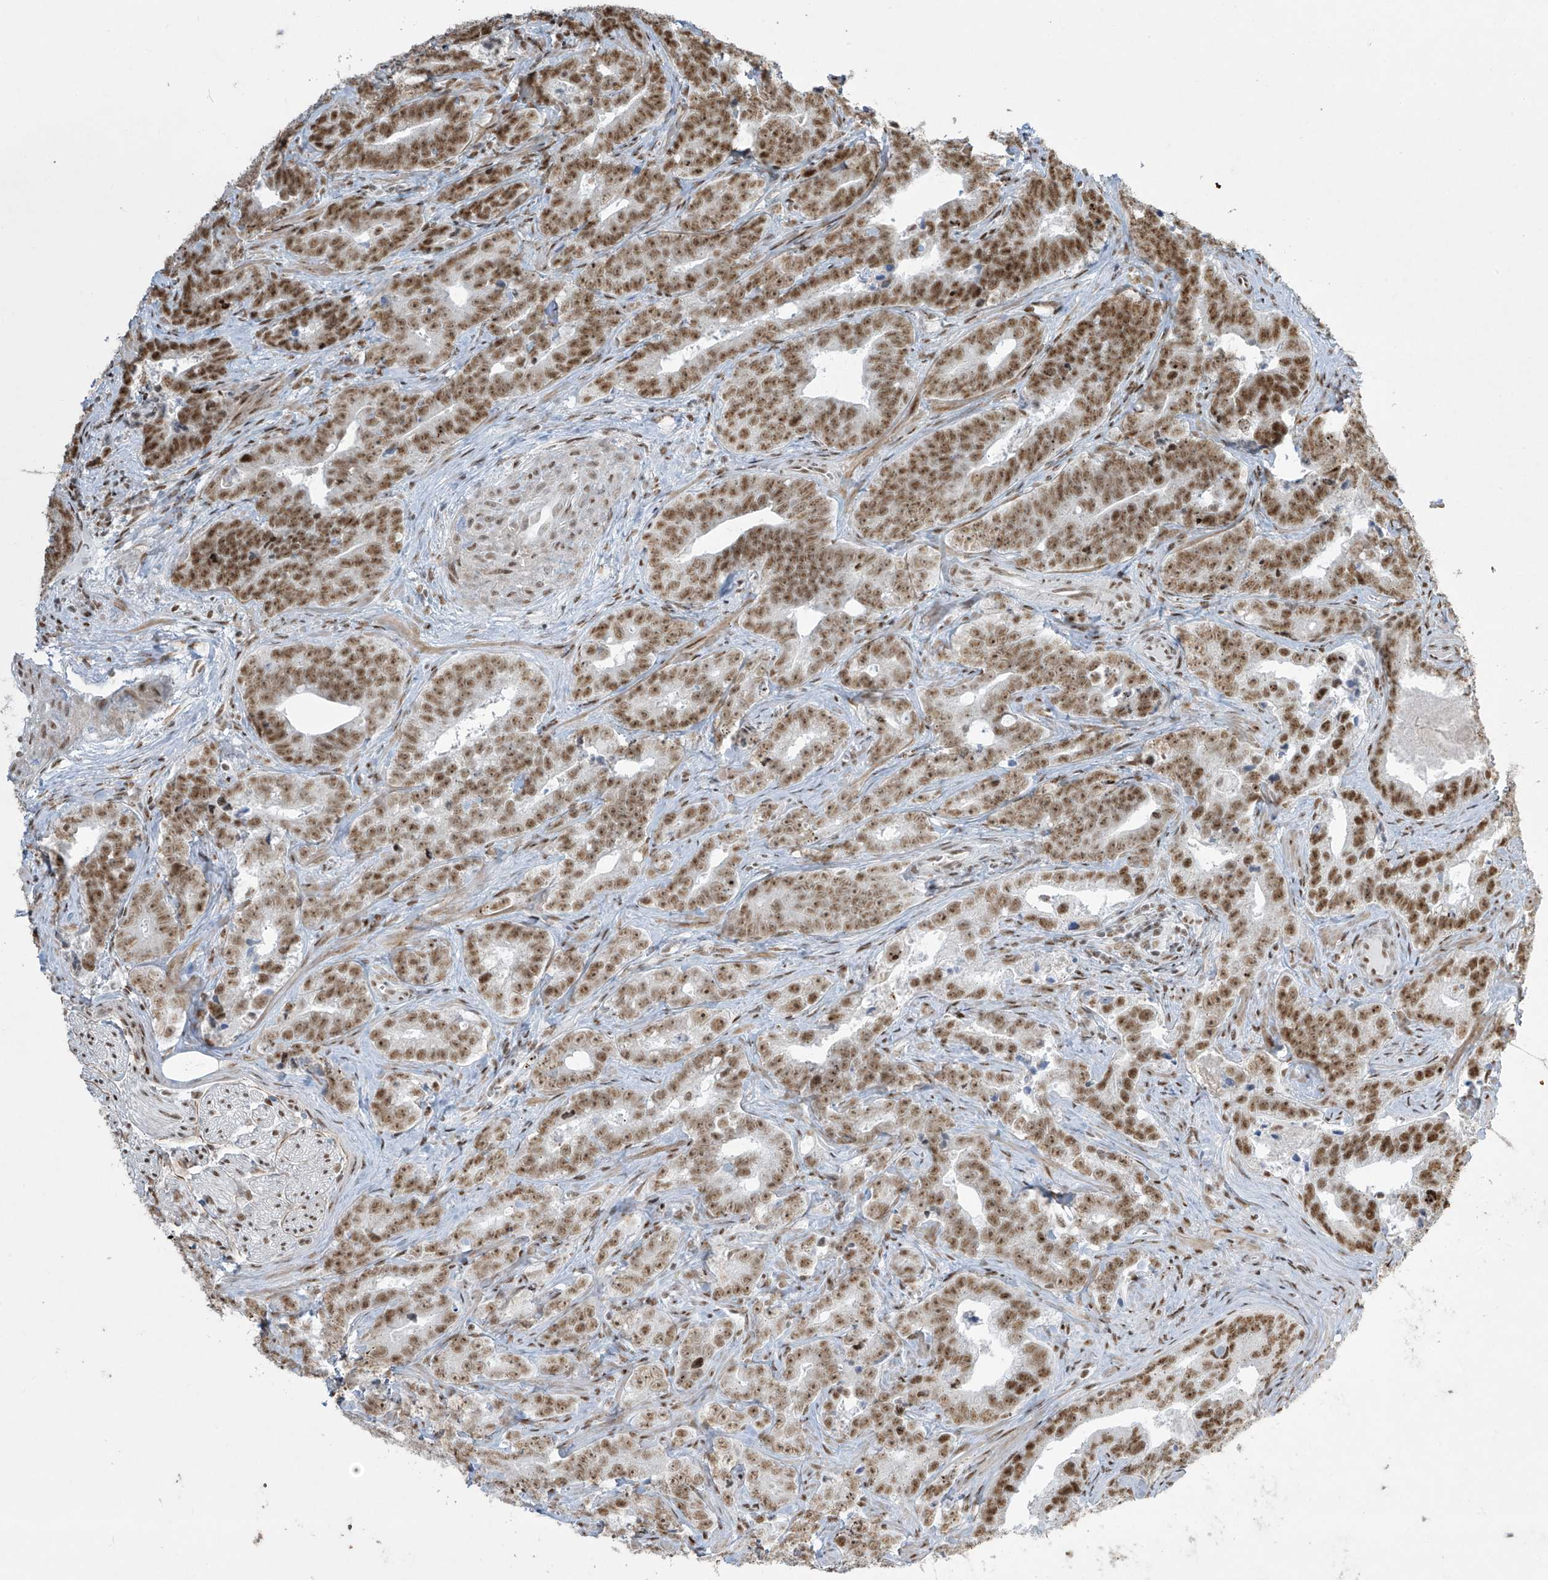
{"staining": {"intensity": "moderate", "quantity": ">75%", "location": "nuclear"}, "tissue": "prostate cancer", "cell_type": "Tumor cells", "image_type": "cancer", "snomed": [{"axis": "morphology", "description": "Adenocarcinoma, High grade"}, {"axis": "topography", "description": "Prostate"}], "caption": "About >75% of tumor cells in prostate adenocarcinoma (high-grade) reveal moderate nuclear protein expression as visualized by brown immunohistochemical staining.", "gene": "MS4A6A", "patient": {"sex": "male", "age": 62}}